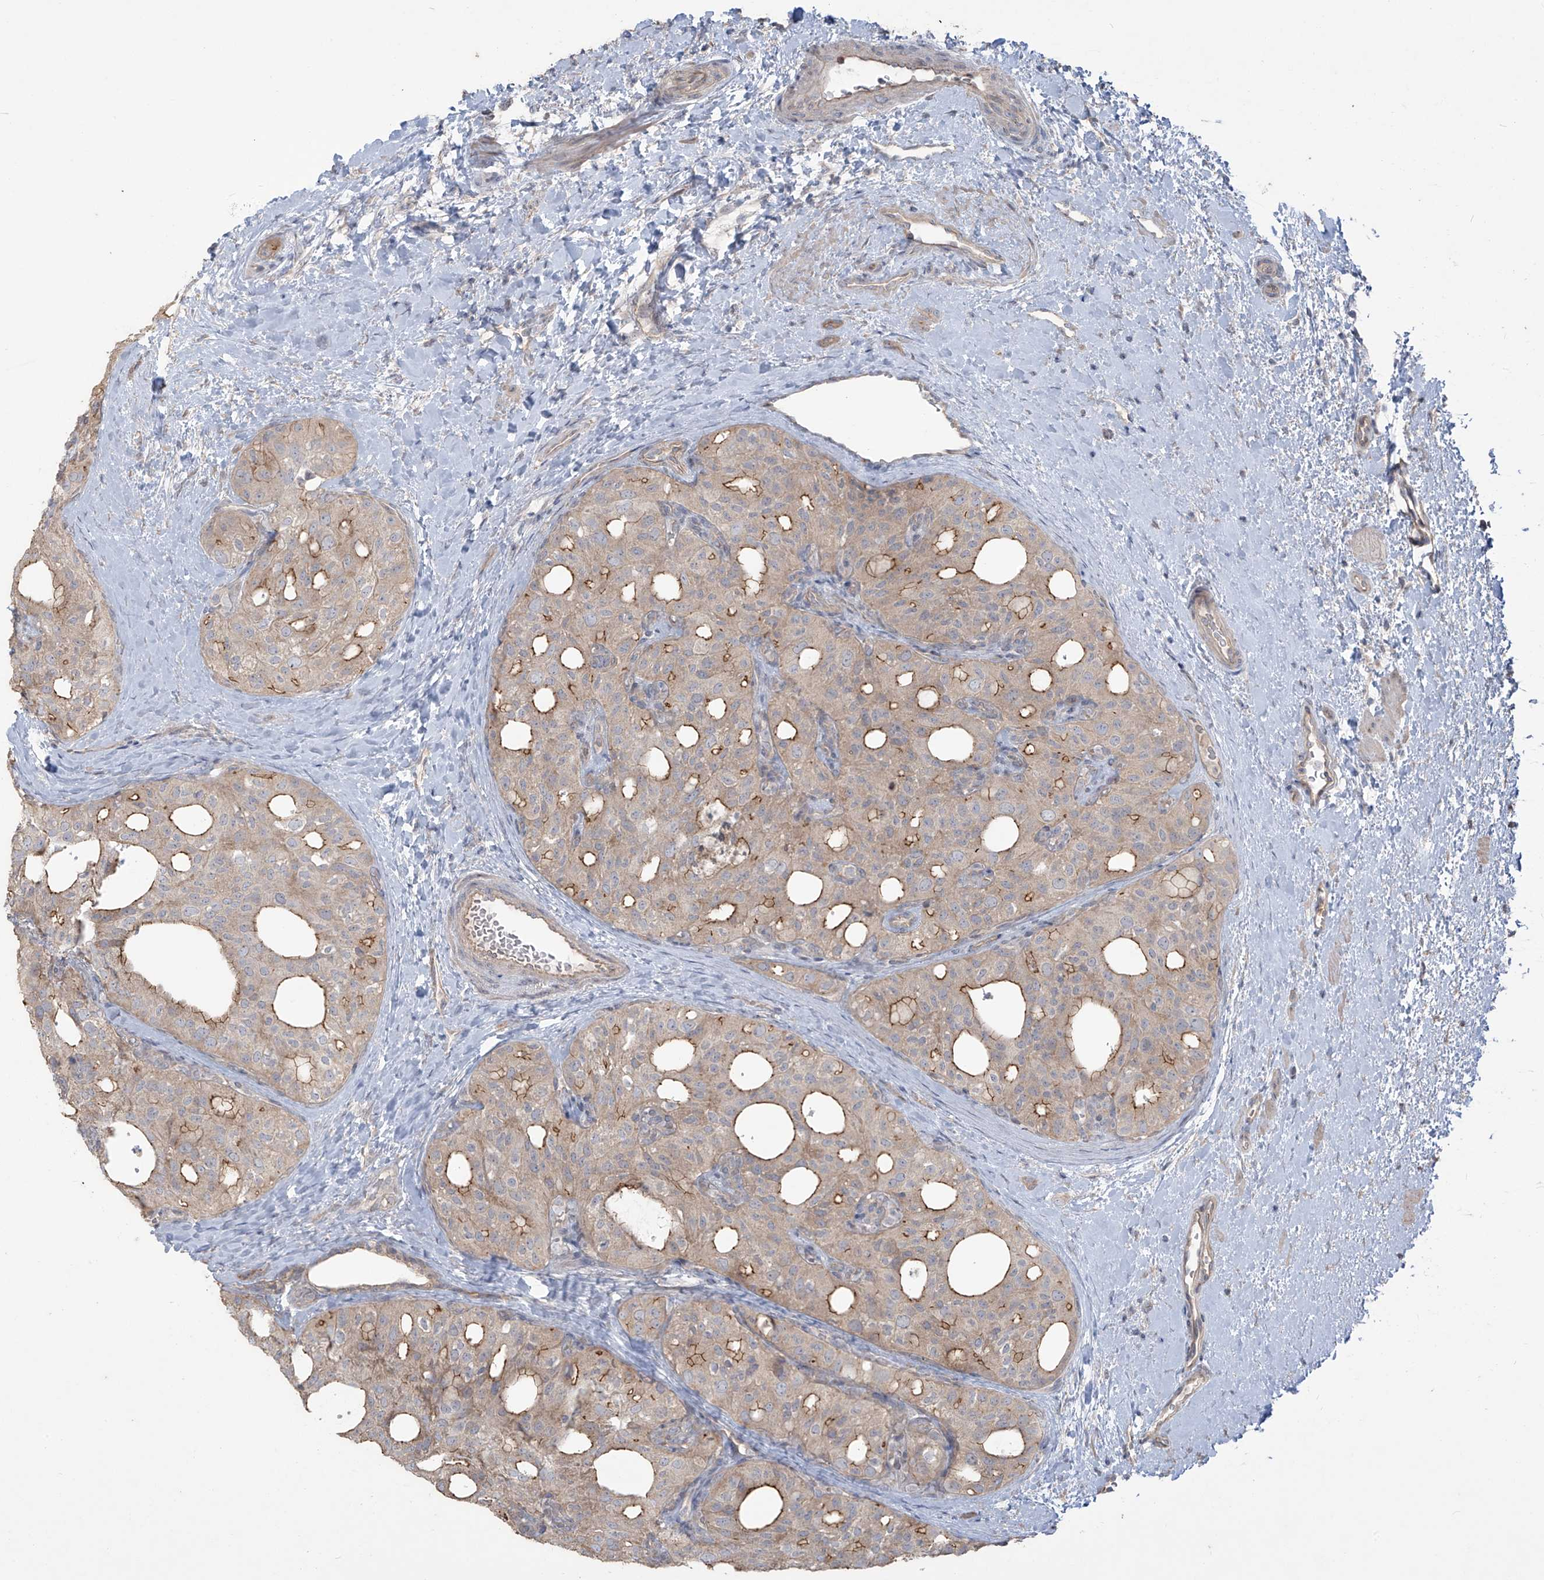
{"staining": {"intensity": "moderate", "quantity": "25%-75%", "location": "cytoplasmic/membranous"}, "tissue": "thyroid cancer", "cell_type": "Tumor cells", "image_type": "cancer", "snomed": [{"axis": "morphology", "description": "Follicular adenoma carcinoma, NOS"}, {"axis": "topography", "description": "Thyroid gland"}], "caption": "Protein analysis of thyroid follicular adenoma carcinoma tissue shows moderate cytoplasmic/membranous positivity in approximately 25%-75% of tumor cells.", "gene": "MAGIX", "patient": {"sex": "male", "age": 75}}